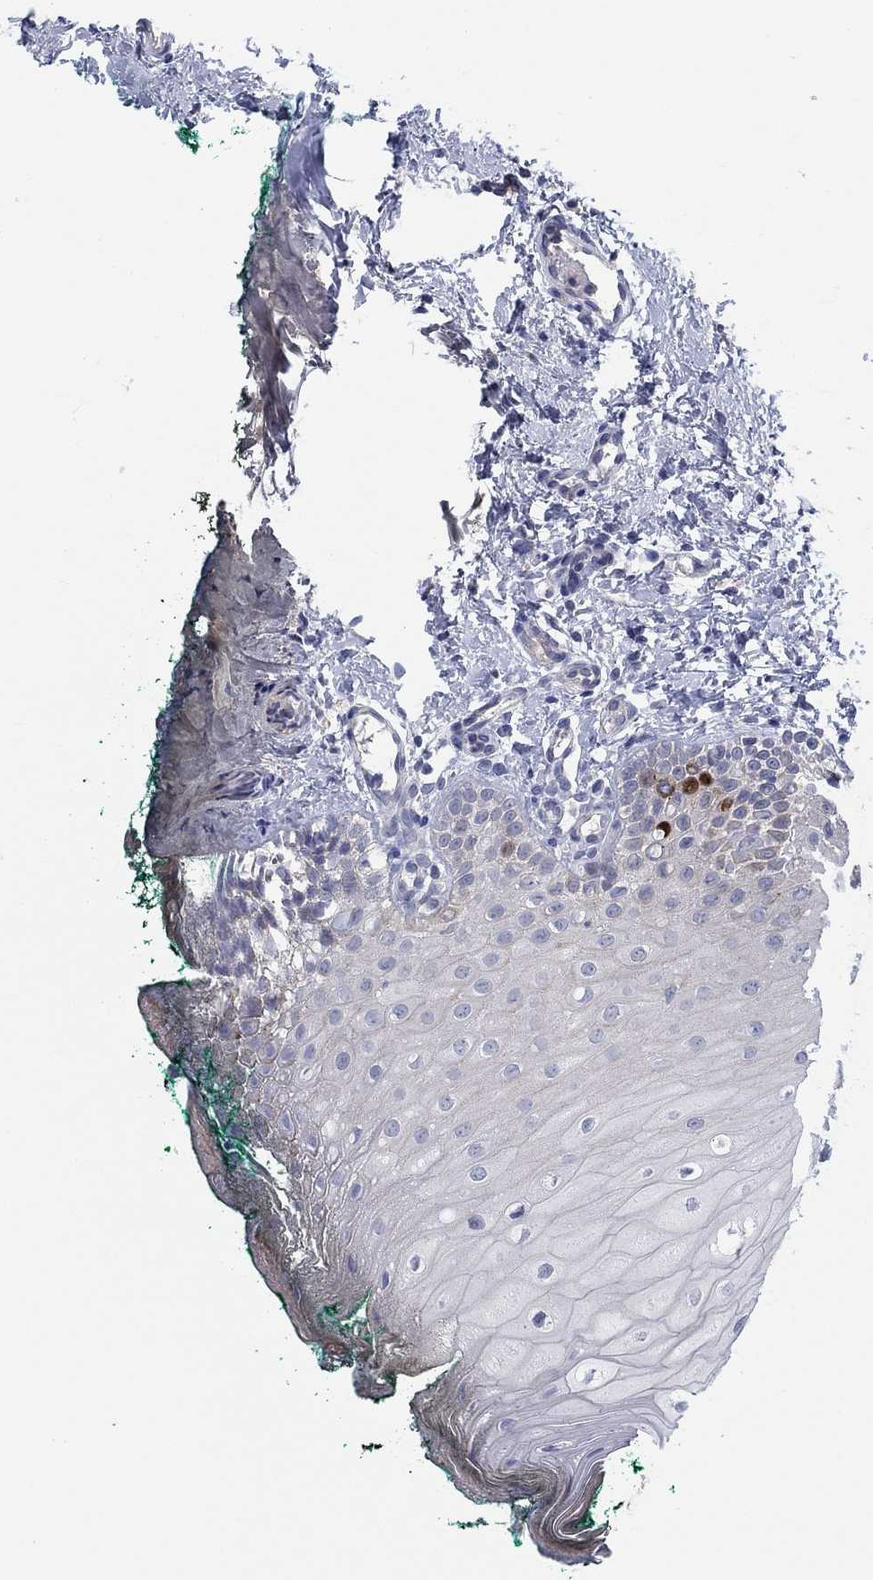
{"staining": {"intensity": "strong", "quantity": "<25%", "location": "nuclear"}, "tissue": "oral mucosa", "cell_type": "Squamous epithelial cells", "image_type": "normal", "snomed": [{"axis": "morphology", "description": "Normal tissue, NOS"}, {"axis": "topography", "description": "Oral tissue"}], "caption": "An immunohistochemistry (IHC) photomicrograph of unremarkable tissue is shown. Protein staining in brown highlights strong nuclear positivity in oral mucosa within squamous epithelial cells.", "gene": "PRC1", "patient": {"sex": "female", "age": 83}}